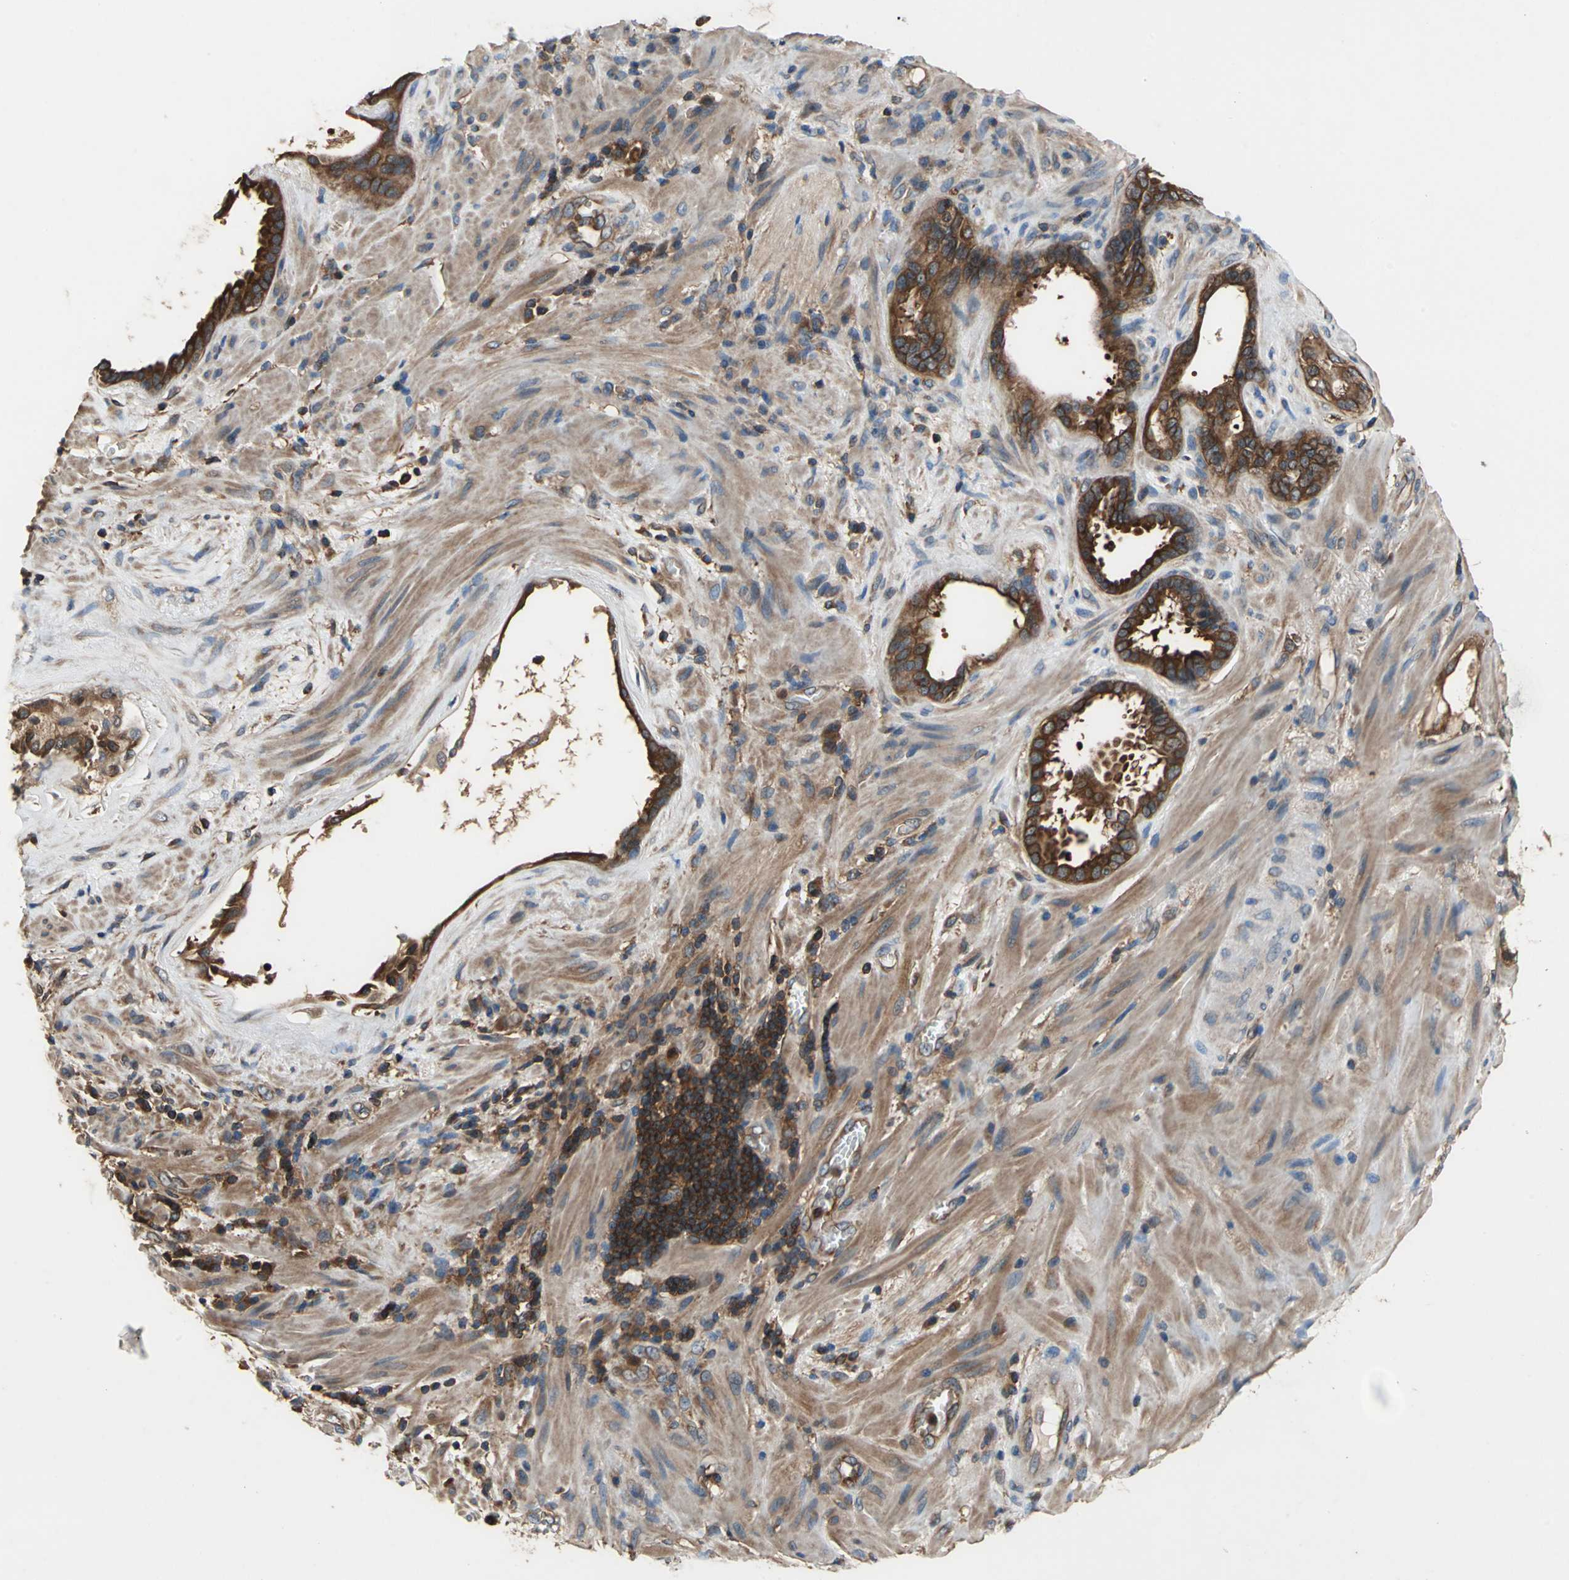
{"staining": {"intensity": "strong", "quantity": ">75%", "location": "cytoplasmic/membranous"}, "tissue": "prostate cancer", "cell_type": "Tumor cells", "image_type": "cancer", "snomed": [{"axis": "morphology", "description": "Adenocarcinoma, High grade"}, {"axis": "topography", "description": "Prostate"}], "caption": "Prostate adenocarcinoma (high-grade) stained with immunohistochemistry (IHC) displays strong cytoplasmic/membranous expression in about >75% of tumor cells. The staining was performed using DAB to visualize the protein expression in brown, while the nuclei were stained in blue with hematoxylin (Magnification: 20x).", "gene": "CAPN1", "patient": {"sex": "male", "age": 68}}